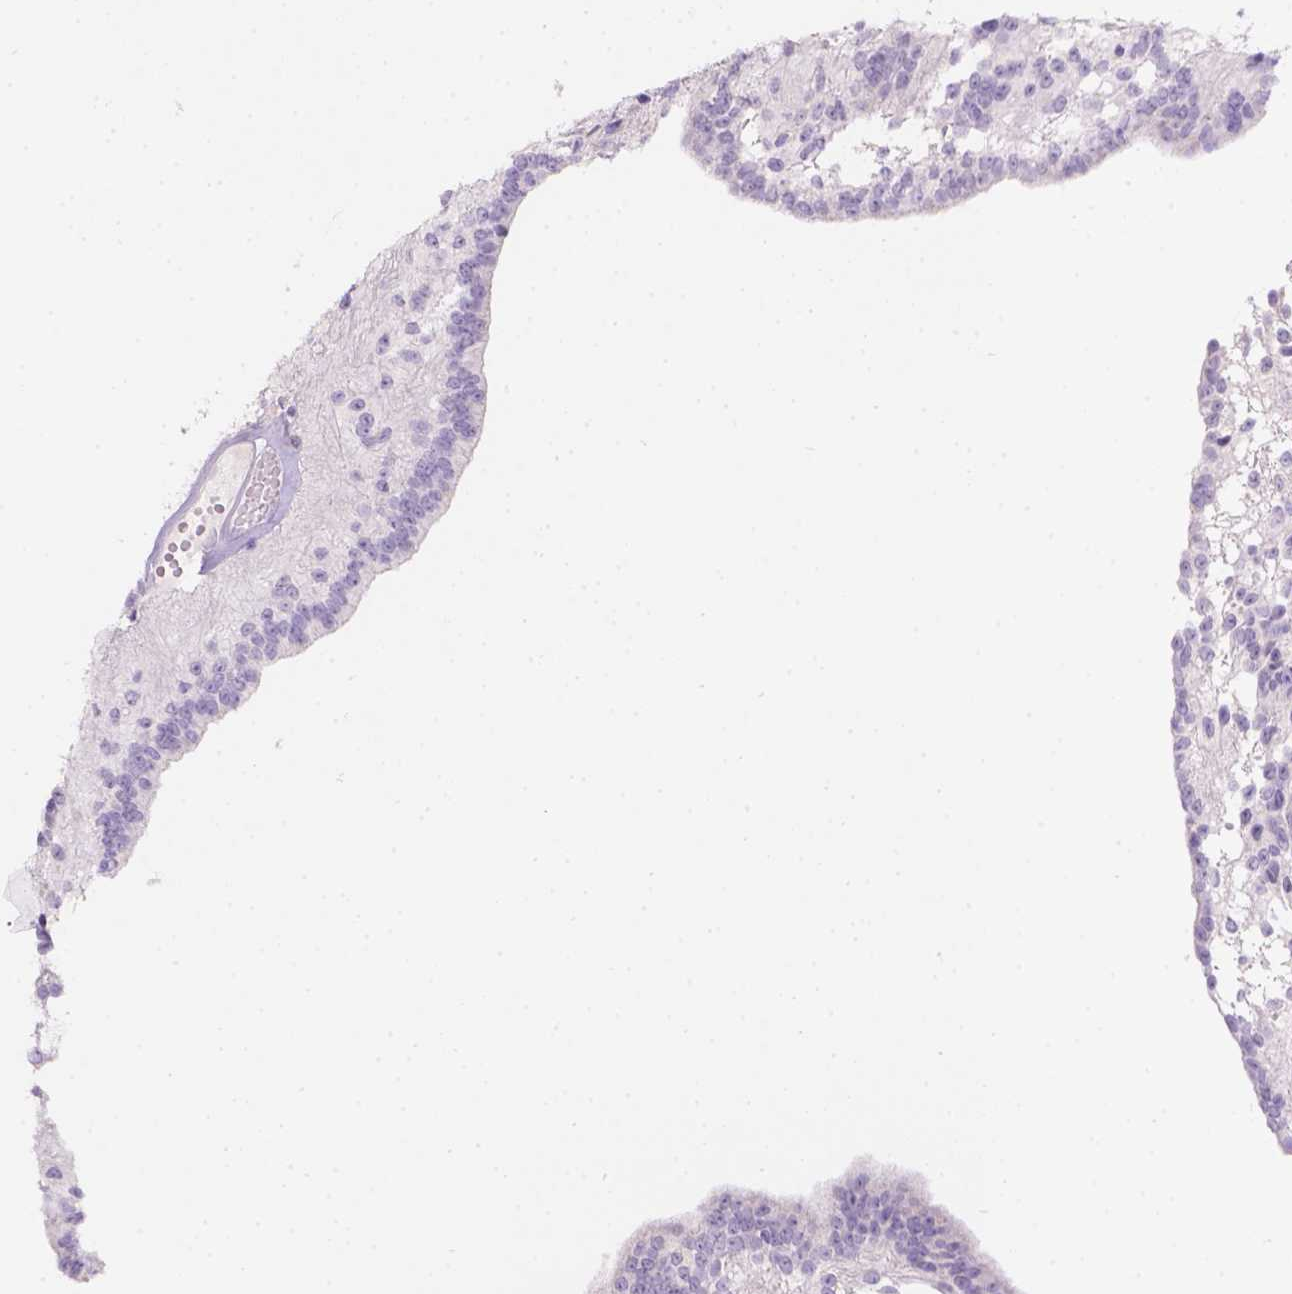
{"staining": {"intensity": "negative", "quantity": "none", "location": "none"}, "tissue": "glioma", "cell_type": "Tumor cells", "image_type": "cancer", "snomed": [{"axis": "morphology", "description": "Glioma, malignant, Low grade"}, {"axis": "topography", "description": "Brain"}], "caption": "Malignant glioma (low-grade) was stained to show a protein in brown. There is no significant staining in tumor cells.", "gene": "HTN3", "patient": {"sex": "male", "age": 31}}